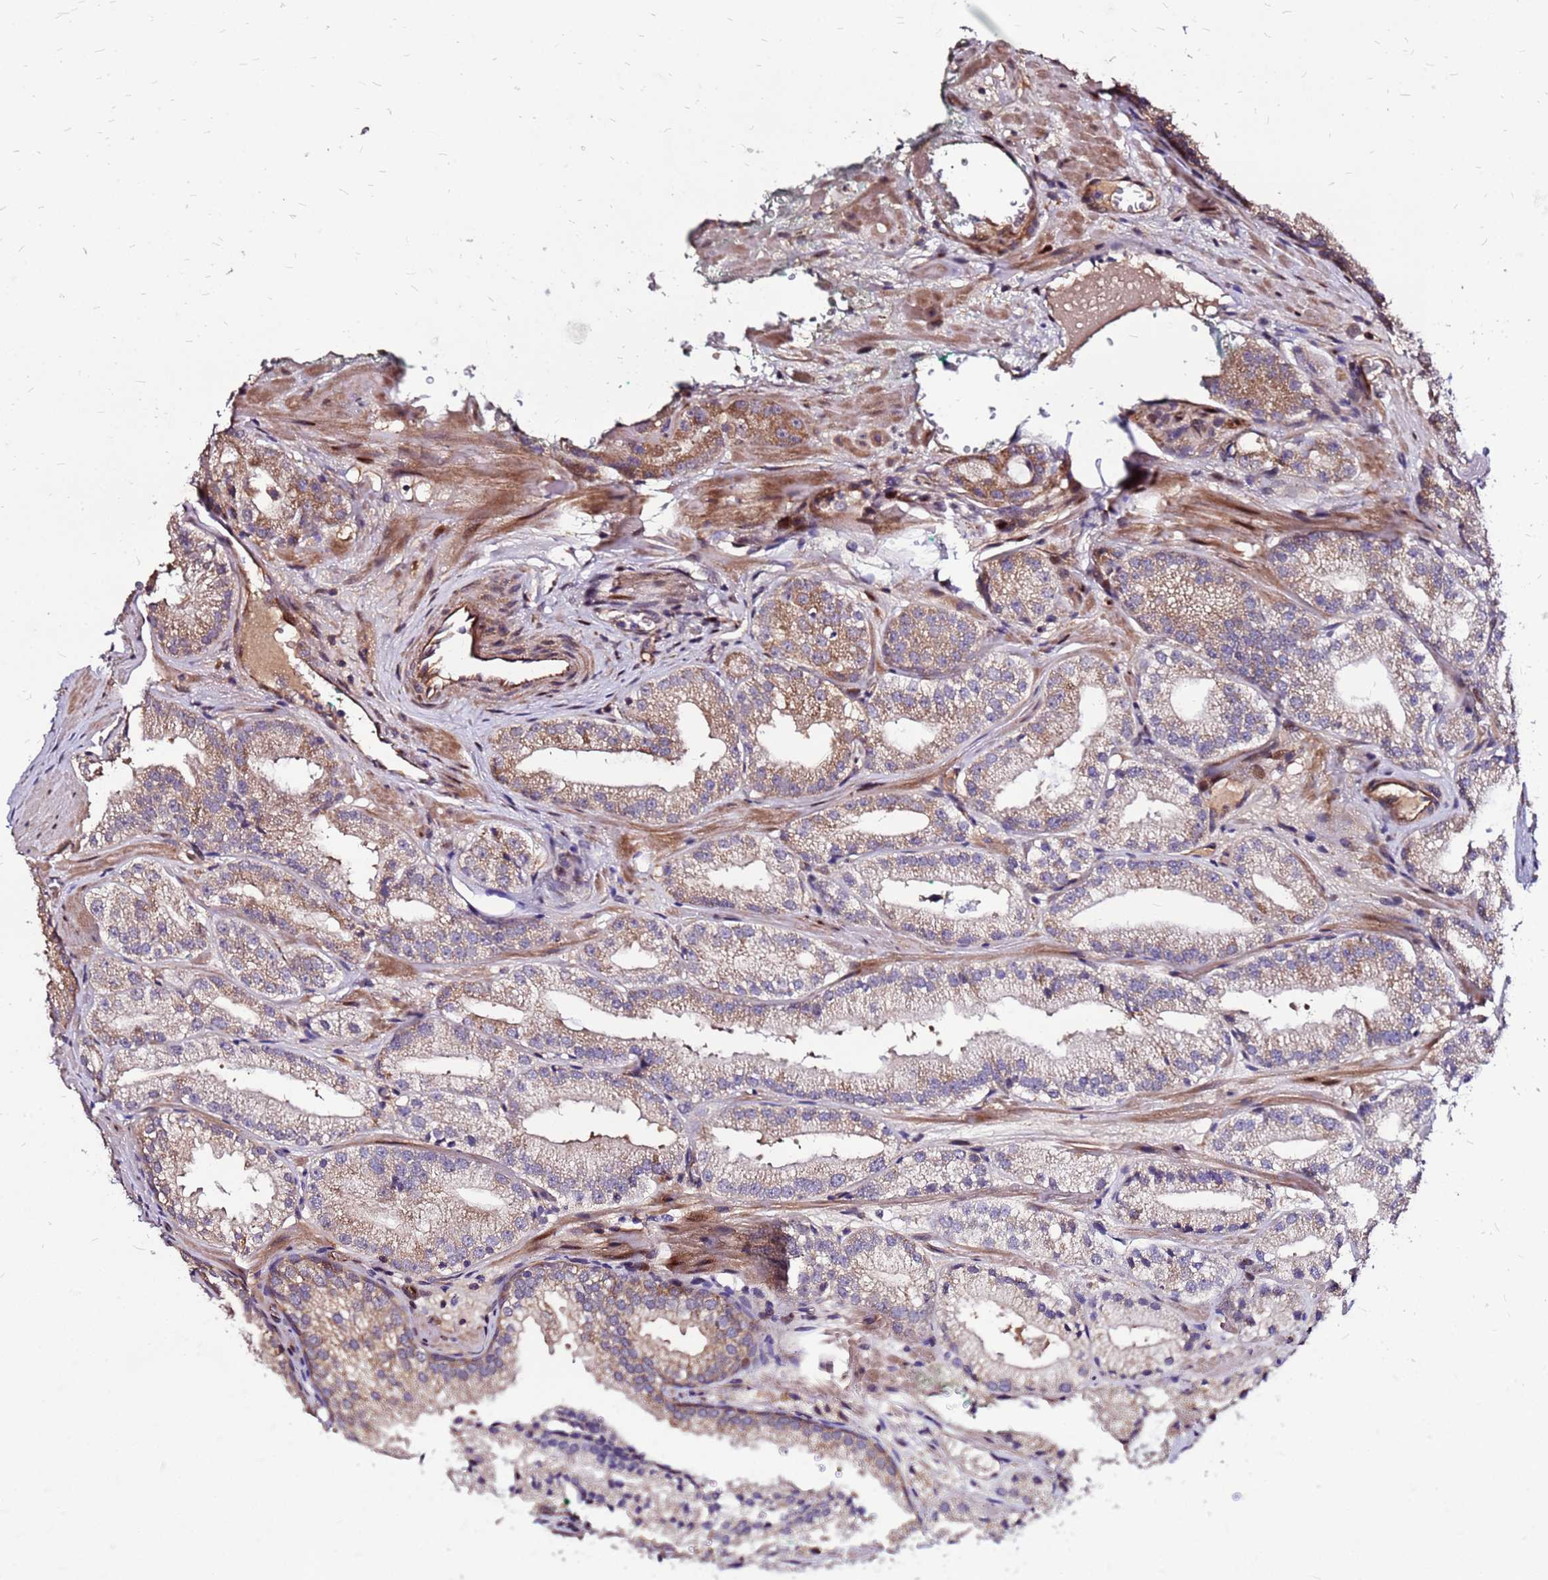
{"staining": {"intensity": "moderate", "quantity": "25%-75%", "location": "cytoplasmic/membranous"}, "tissue": "prostate cancer", "cell_type": "Tumor cells", "image_type": "cancer", "snomed": [{"axis": "morphology", "description": "Adenocarcinoma, Low grade"}, {"axis": "topography", "description": "Prostate"}], "caption": "IHC of human prostate cancer (adenocarcinoma (low-grade)) exhibits medium levels of moderate cytoplasmic/membranous staining in about 25%-75% of tumor cells.", "gene": "ARHGEF5", "patient": {"sex": "male", "age": 60}}